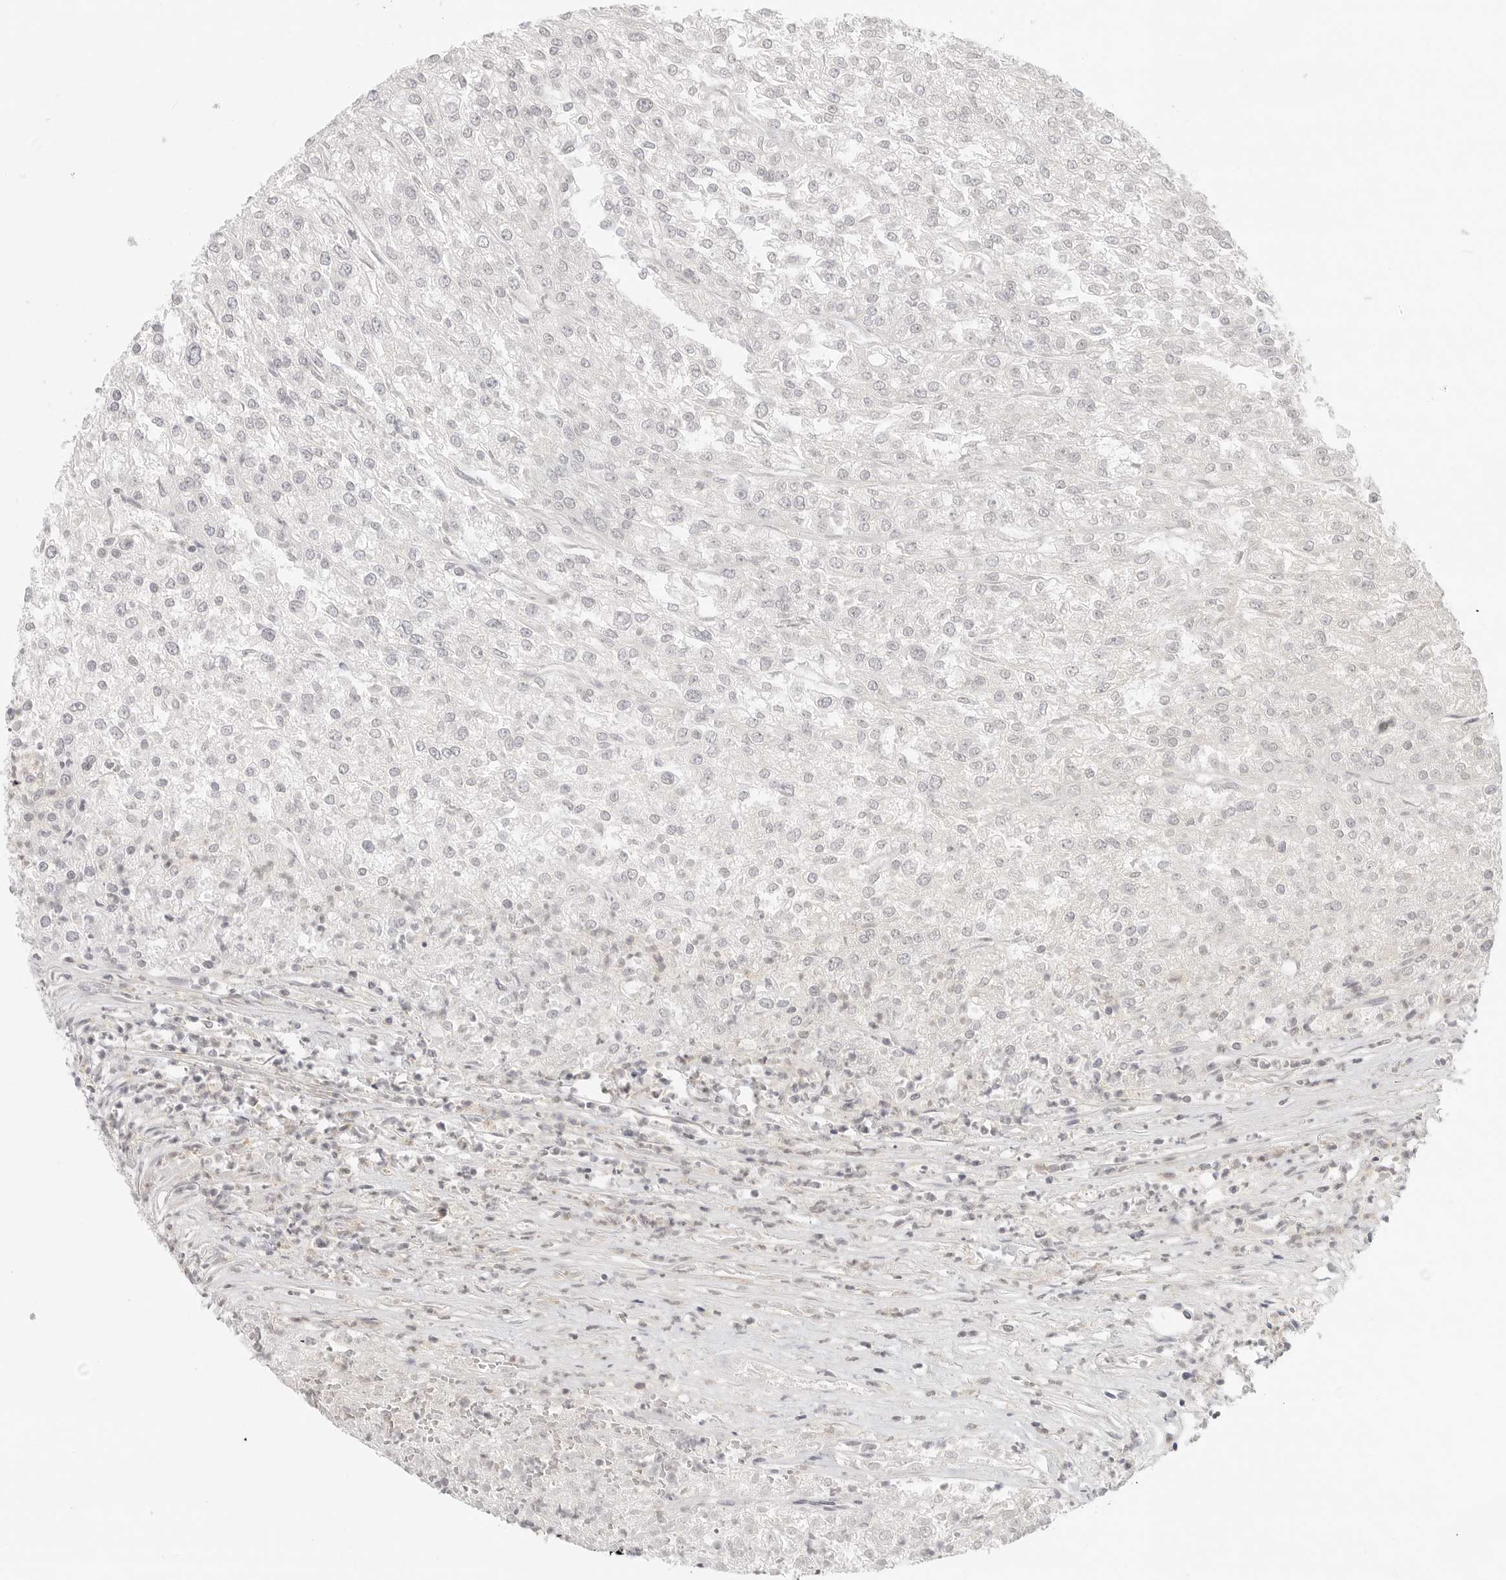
{"staining": {"intensity": "negative", "quantity": "none", "location": "none"}, "tissue": "renal cancer", "cell_type": "Tumor cells", "image_type": "cancer", "snomed": [{"axis": "morphology", "description": "Adenocarcinoma, NOS"}, {"axis": "topography", "description": "Kidney"}], "caption": "Adenocarcinoma (renal) was stained to show a protein in brown. There is no significant positivity in tumor cells.", "gene": "SH3KBP1", "patient": {"sex": "female", "age": 54}}